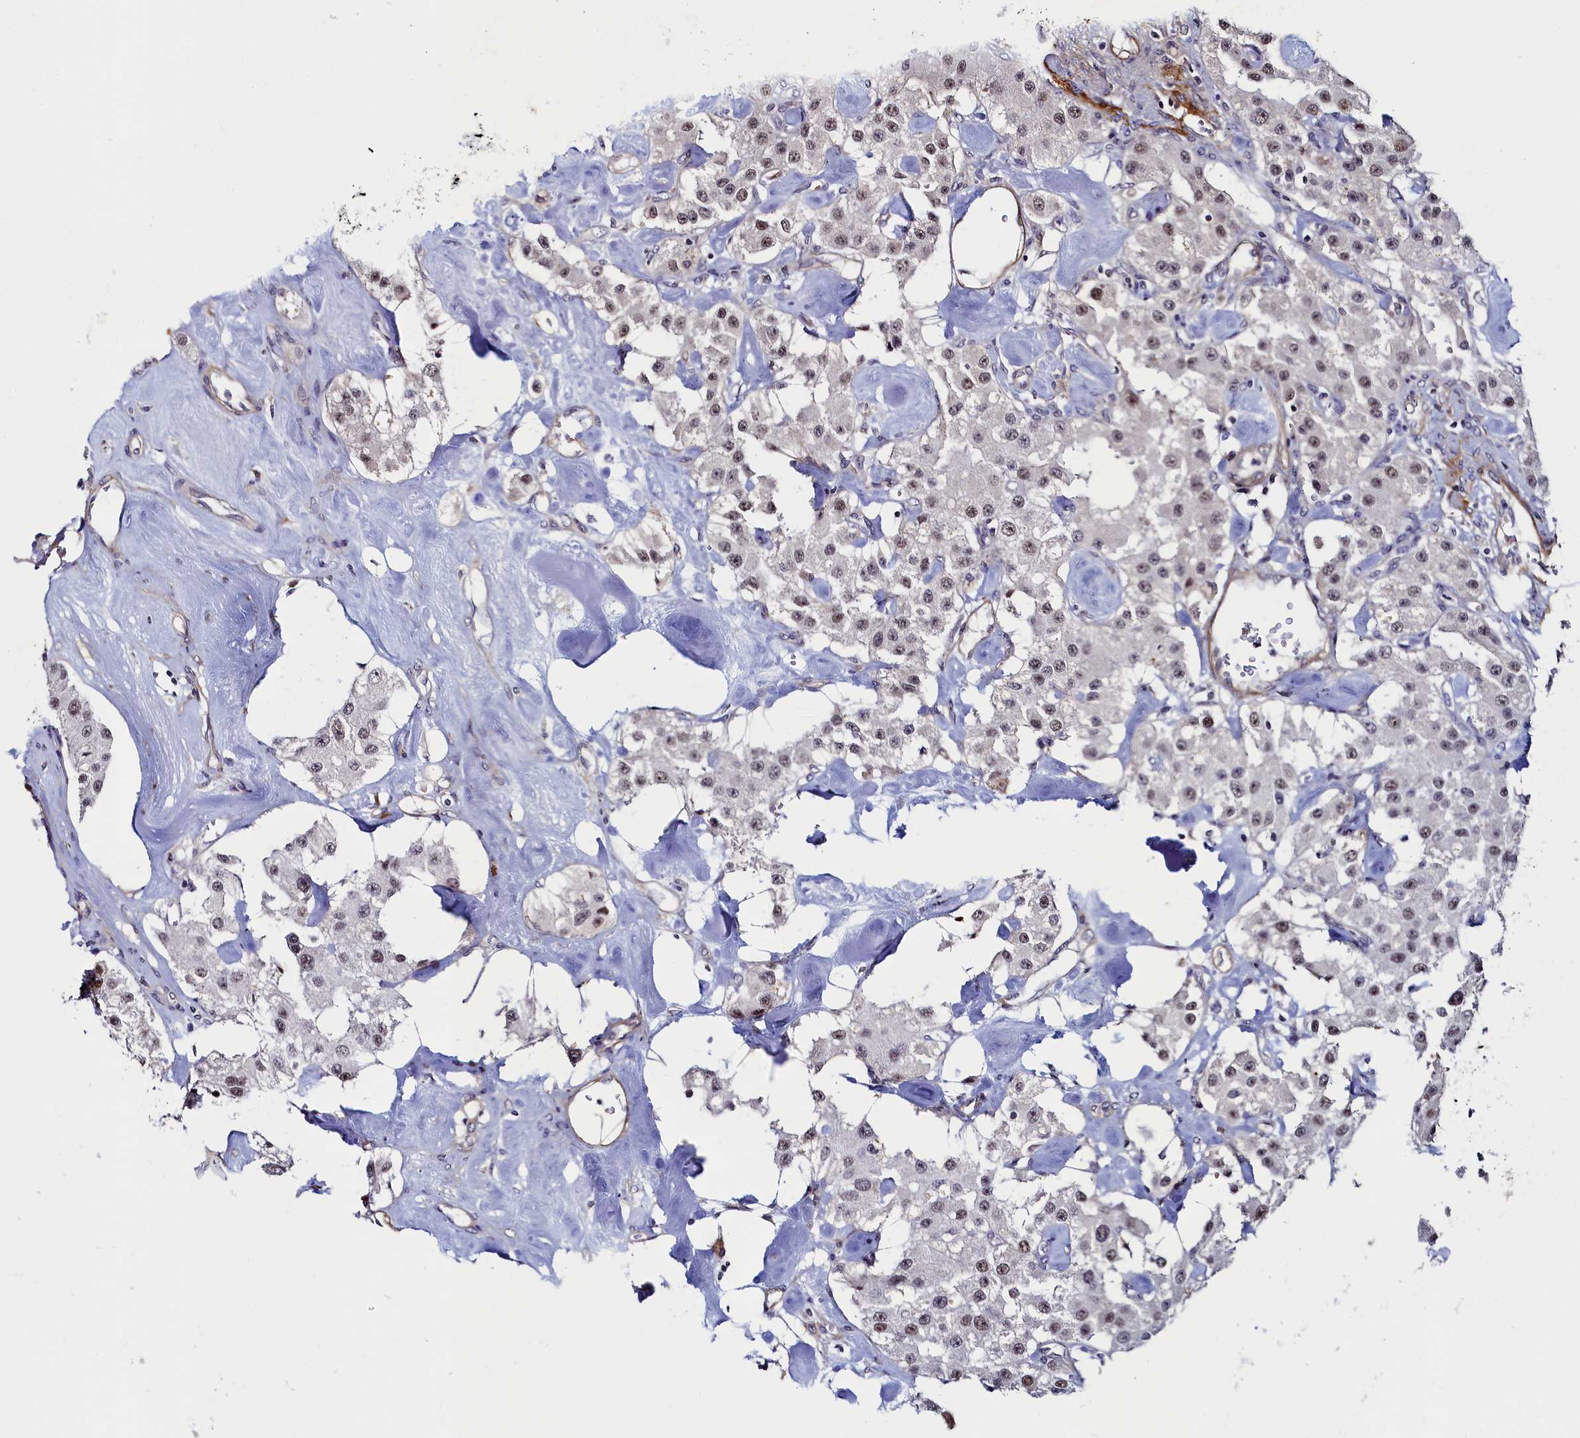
{"staining": {"intensity": "moderate", "quantity": ">75%", "location": "nuclear"}, "tissue": "carcinoid", "cell_type": "Tumor cells", "image_type": "cancer", "snomed": [{"axis": "morphology", "description": "Carcinoid, malignant, NOS"}, {"axis": "topography", "description": "Pancreas"}], "caption": "This photomicrograph exhibits IHC staining of carcinoid, with medium moderate nuclear expression in approximately >75% of tumor cells.", "gene": "INTS14", "patient": {"sex": "male", "age": 41}}